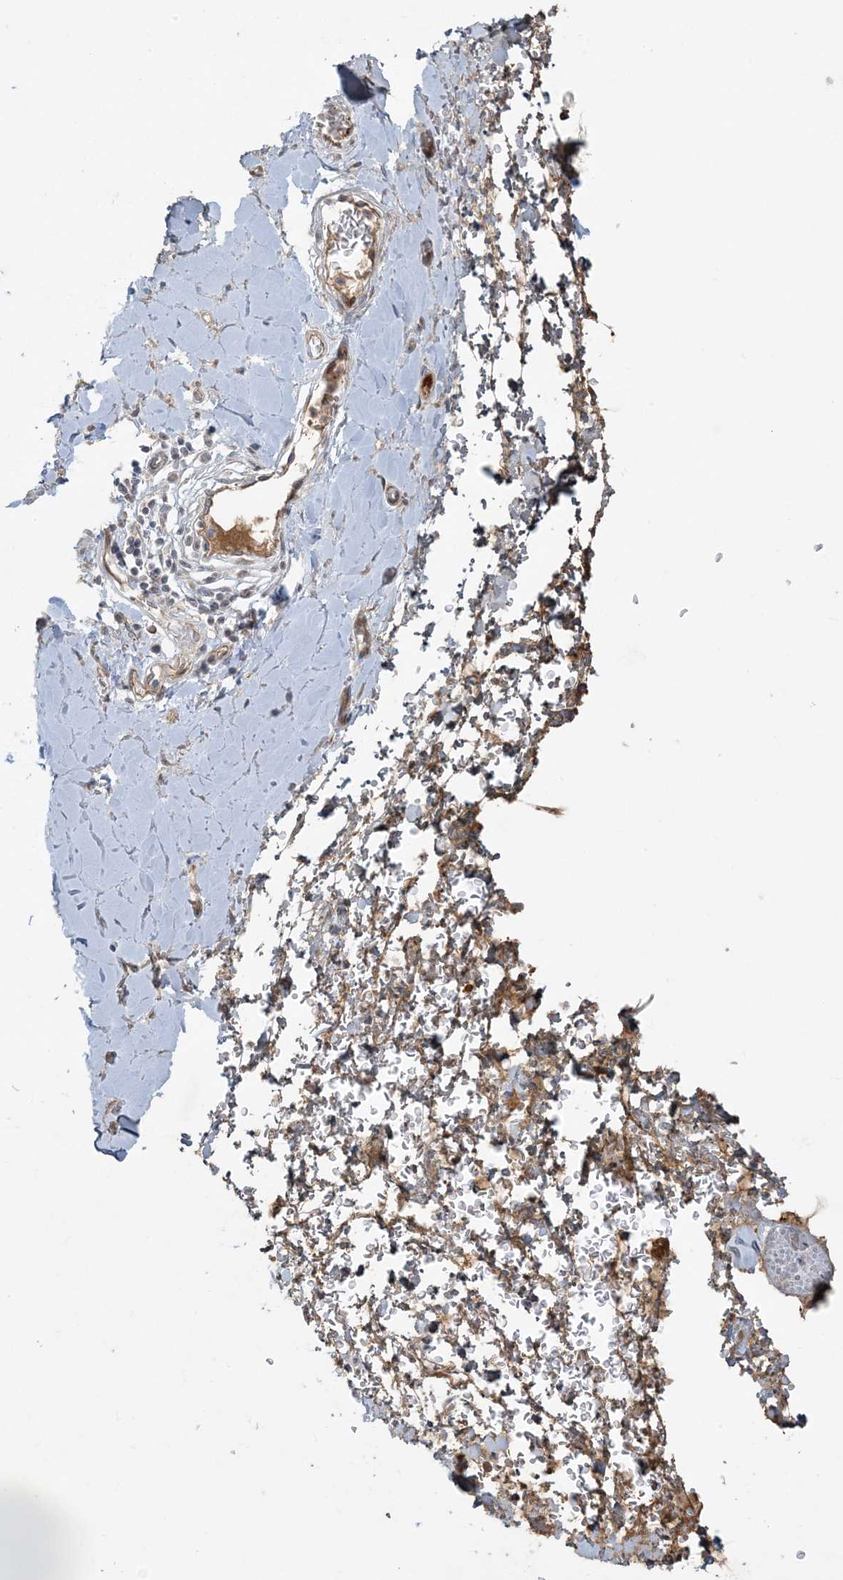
{"staining": {"intensity": "weak", "quantity": ">75%", "location": "cytoplasmic/membranous"}, "tissue": "soft tissue", "cell_type": "Chondrocytes", "image_type": "normal", "snomed": [{"axis": "morphology", "description": "Normal tissue, NOS"}, {"axis": "morphology", "description": "Adenocarcinoma, NOS"}, {"axis": "topography", "description": "Stomach, upper"}, {"axis": "topography", "description": "Peripheral nerve tissue"}], "caption": "Immunohistochemical staining of normal soft tissue demonstrates low levels of weak cytoplasmic/membranous staining in approximately >75% of chondrocytes. The protein is stained brown, and the nuclei are stained in blue (DAB IHC with brightfield microscopy, high magnification).", "gene": "ZNF263", "patient": {"sex": "male", "age": 62}}